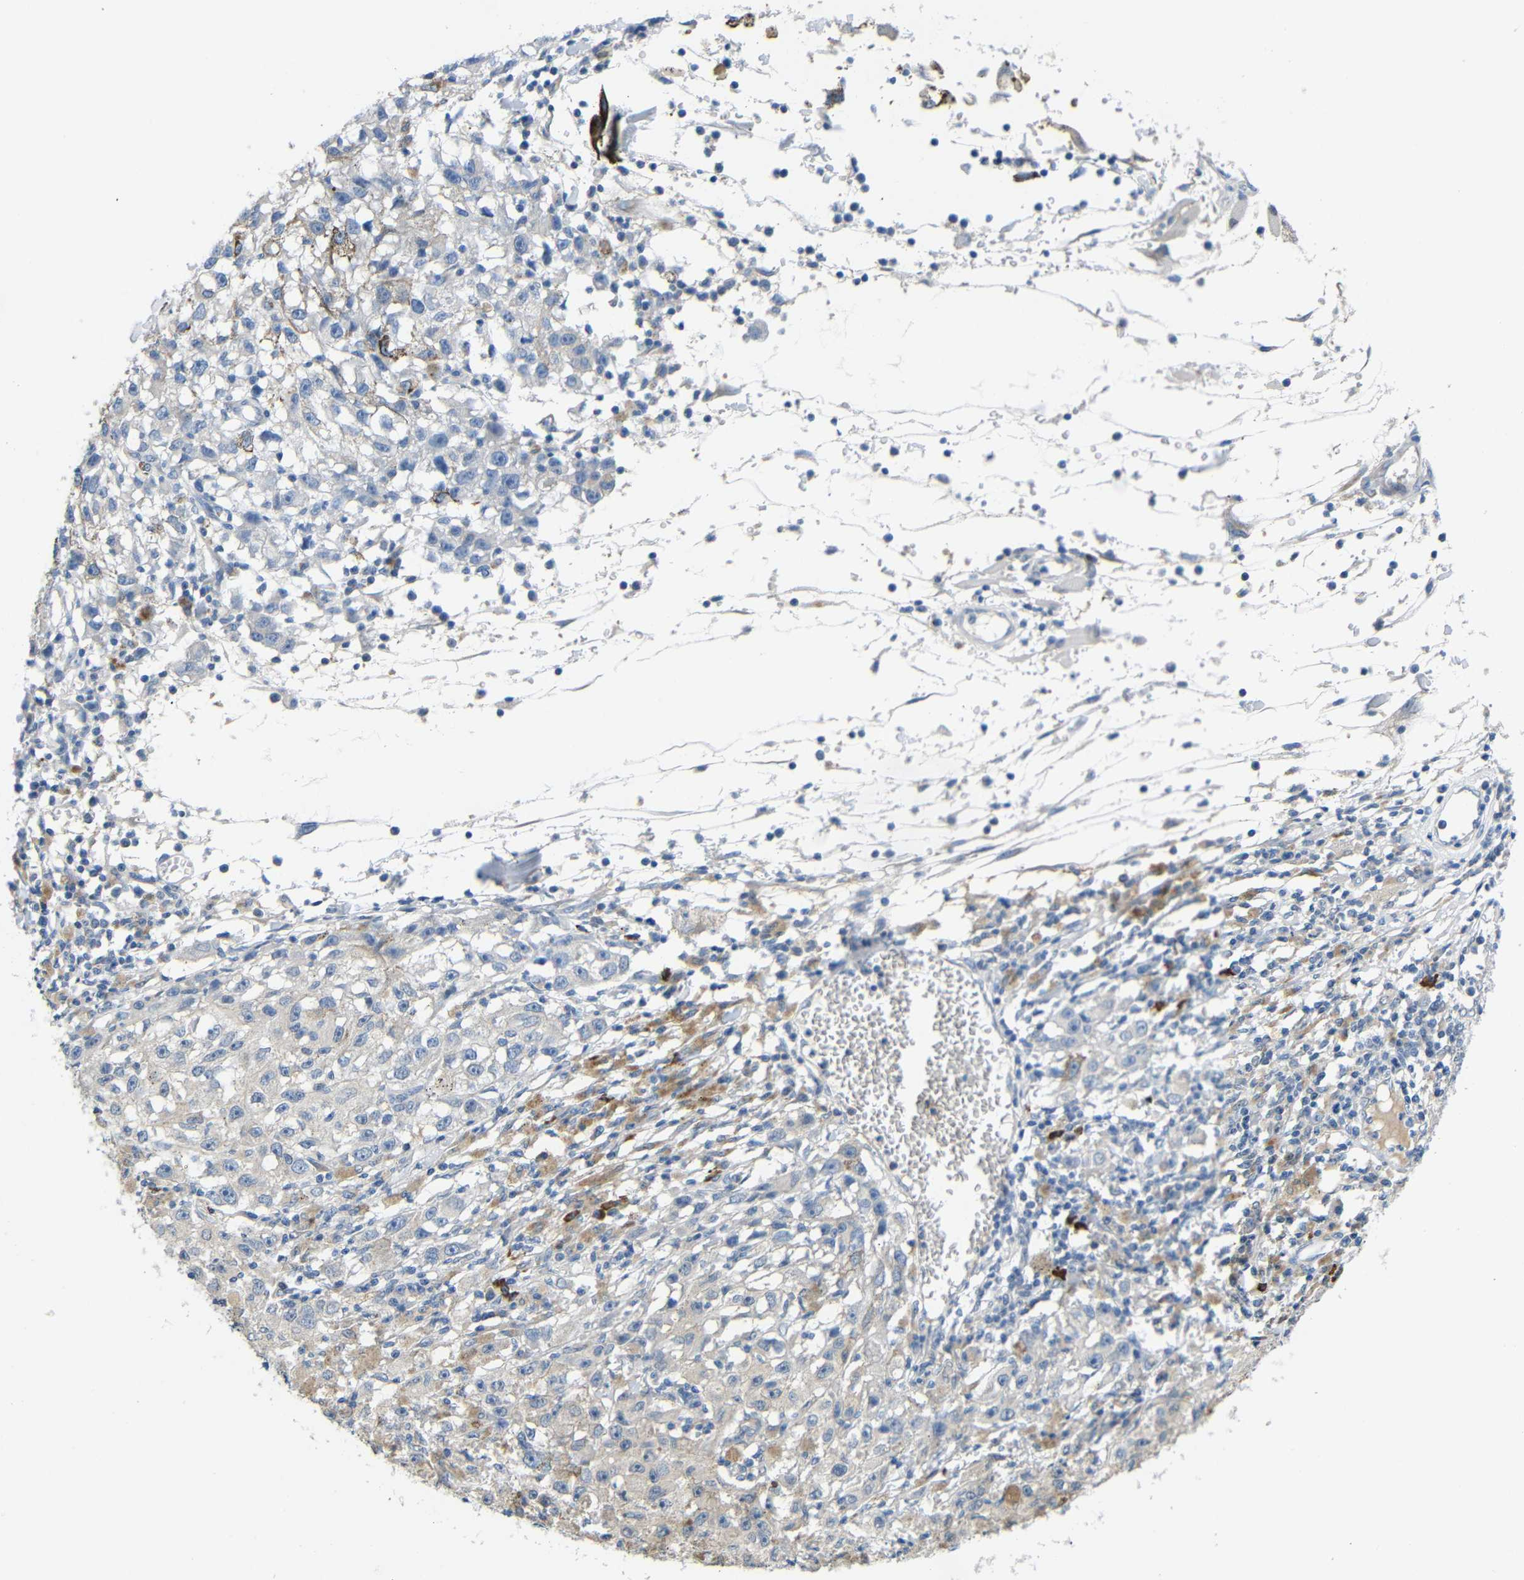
{"staining": {"intensity": "negative", "quantity": "none", "location": "none"}, "tissue": "melanoma", "cell_type": "Tumor cells", "image_type": "cancer", "snomed": [{"axis": "morphology", "description": "Malignant melanoma, NOS"}, {"axis": "topography", "description": "Skin"}], "caption": "Immunohistochemical staining of malignant melanoma reveals no significant expression in tumor cells. Brightfield microscopy of immunohistochemistry (IHC) stained with DAB (3,3'-diaminobenzidine) (brown) and hematoxylin (blue), captured at high magnification.", "gene": "NEGR1", "patient": {"sex": "female", "age": 104}}